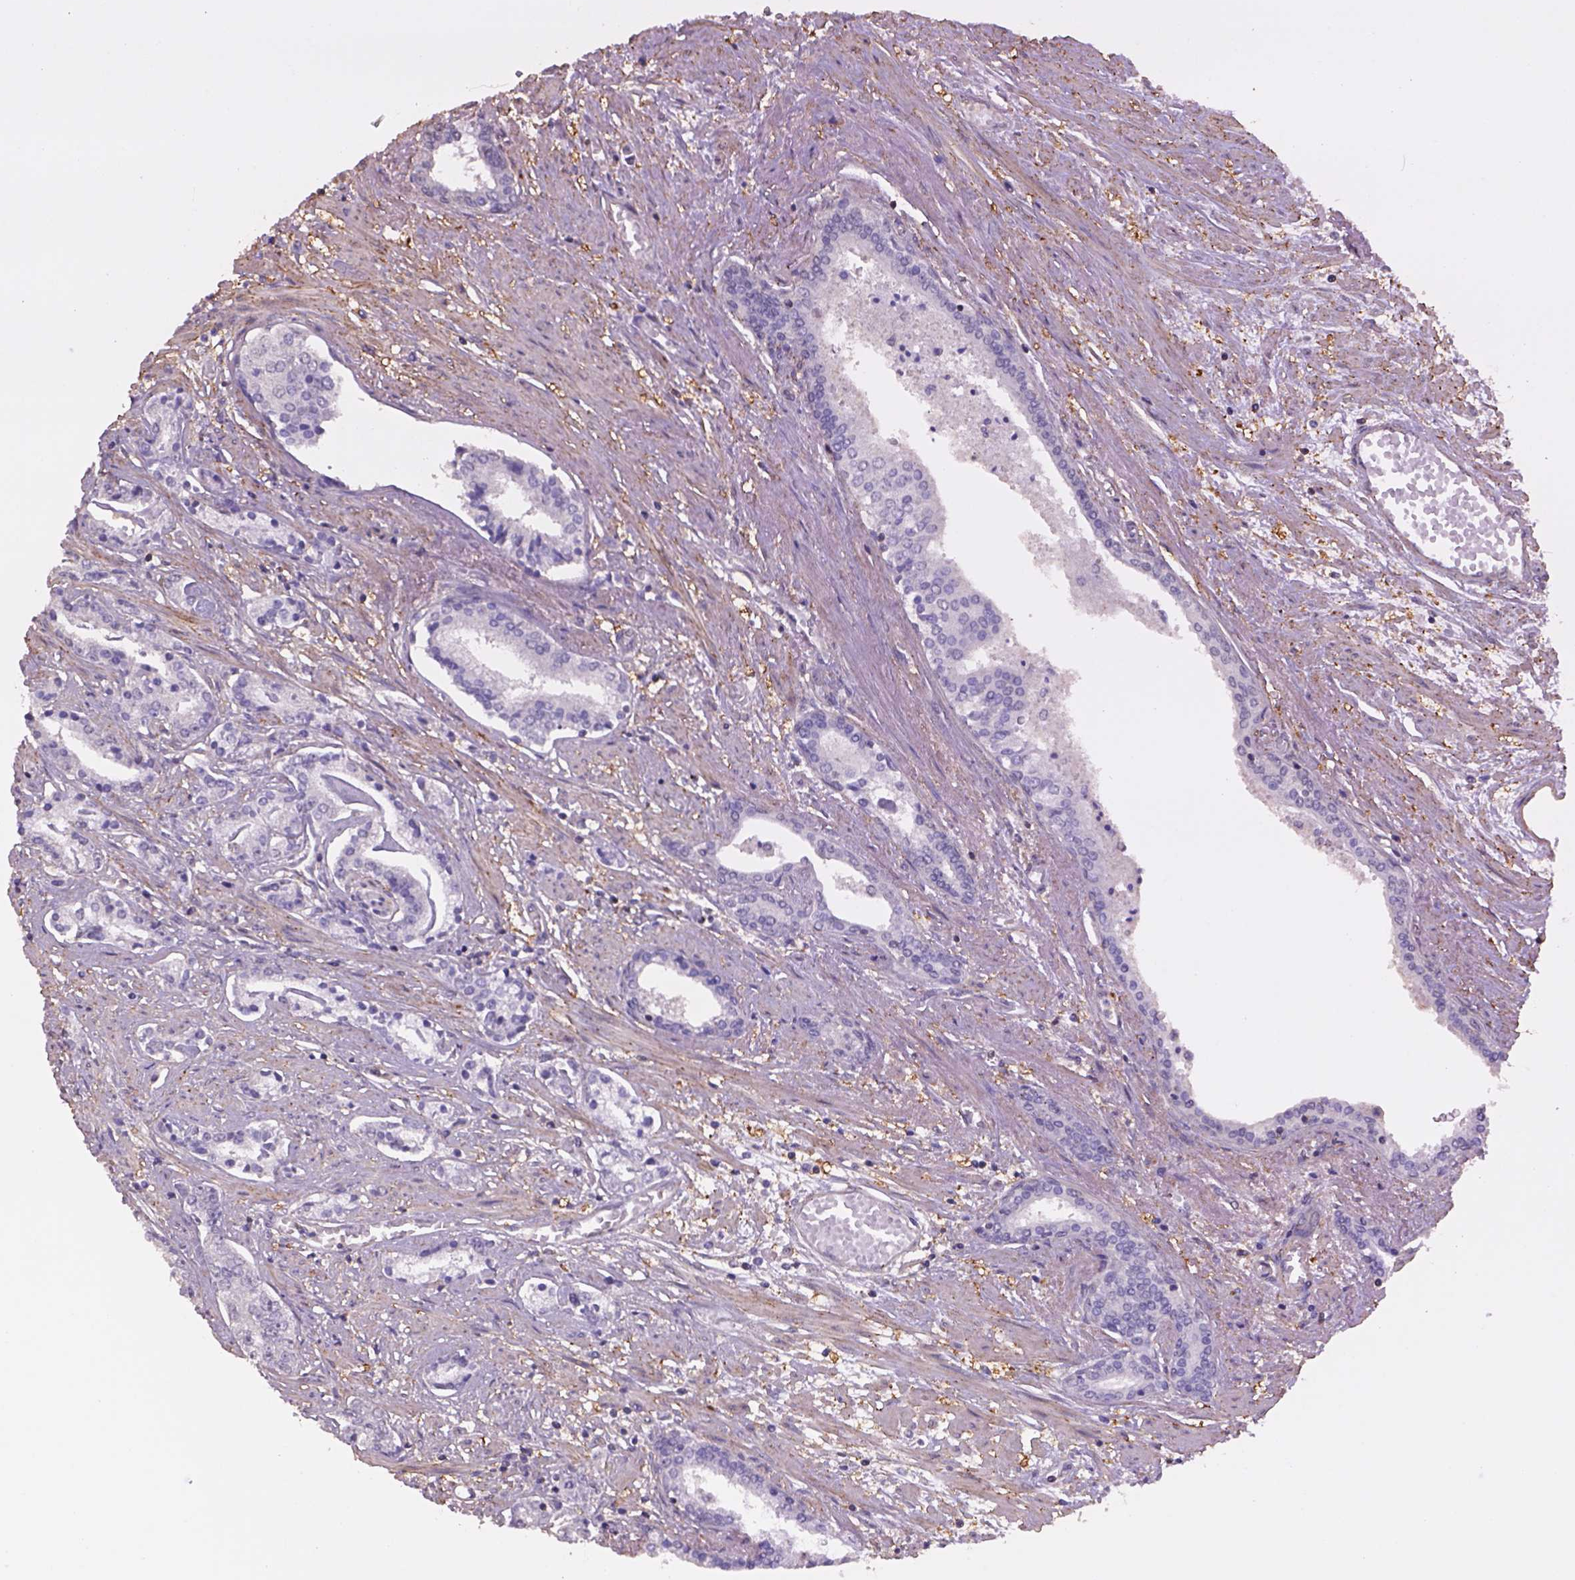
{"staining": {"intensity": "negative", "quantity": "none", "location": "none"}, "tissue": "prostate cancer", "cell_type": "Tumor cells", "image_type": "cancer", "snomed": [{"axis": "morphology", "description": "Adenocarcinoma, NOS"}, {"axis": "topography", "description": "Prostate"}], "caption": "Immunohistochemical staining of human prostate cancer (adenocarcinoma) shows no significant staining in tumor cells.", "gene": "LIN7A", "patient": {"sex": "male", "age": 64}}